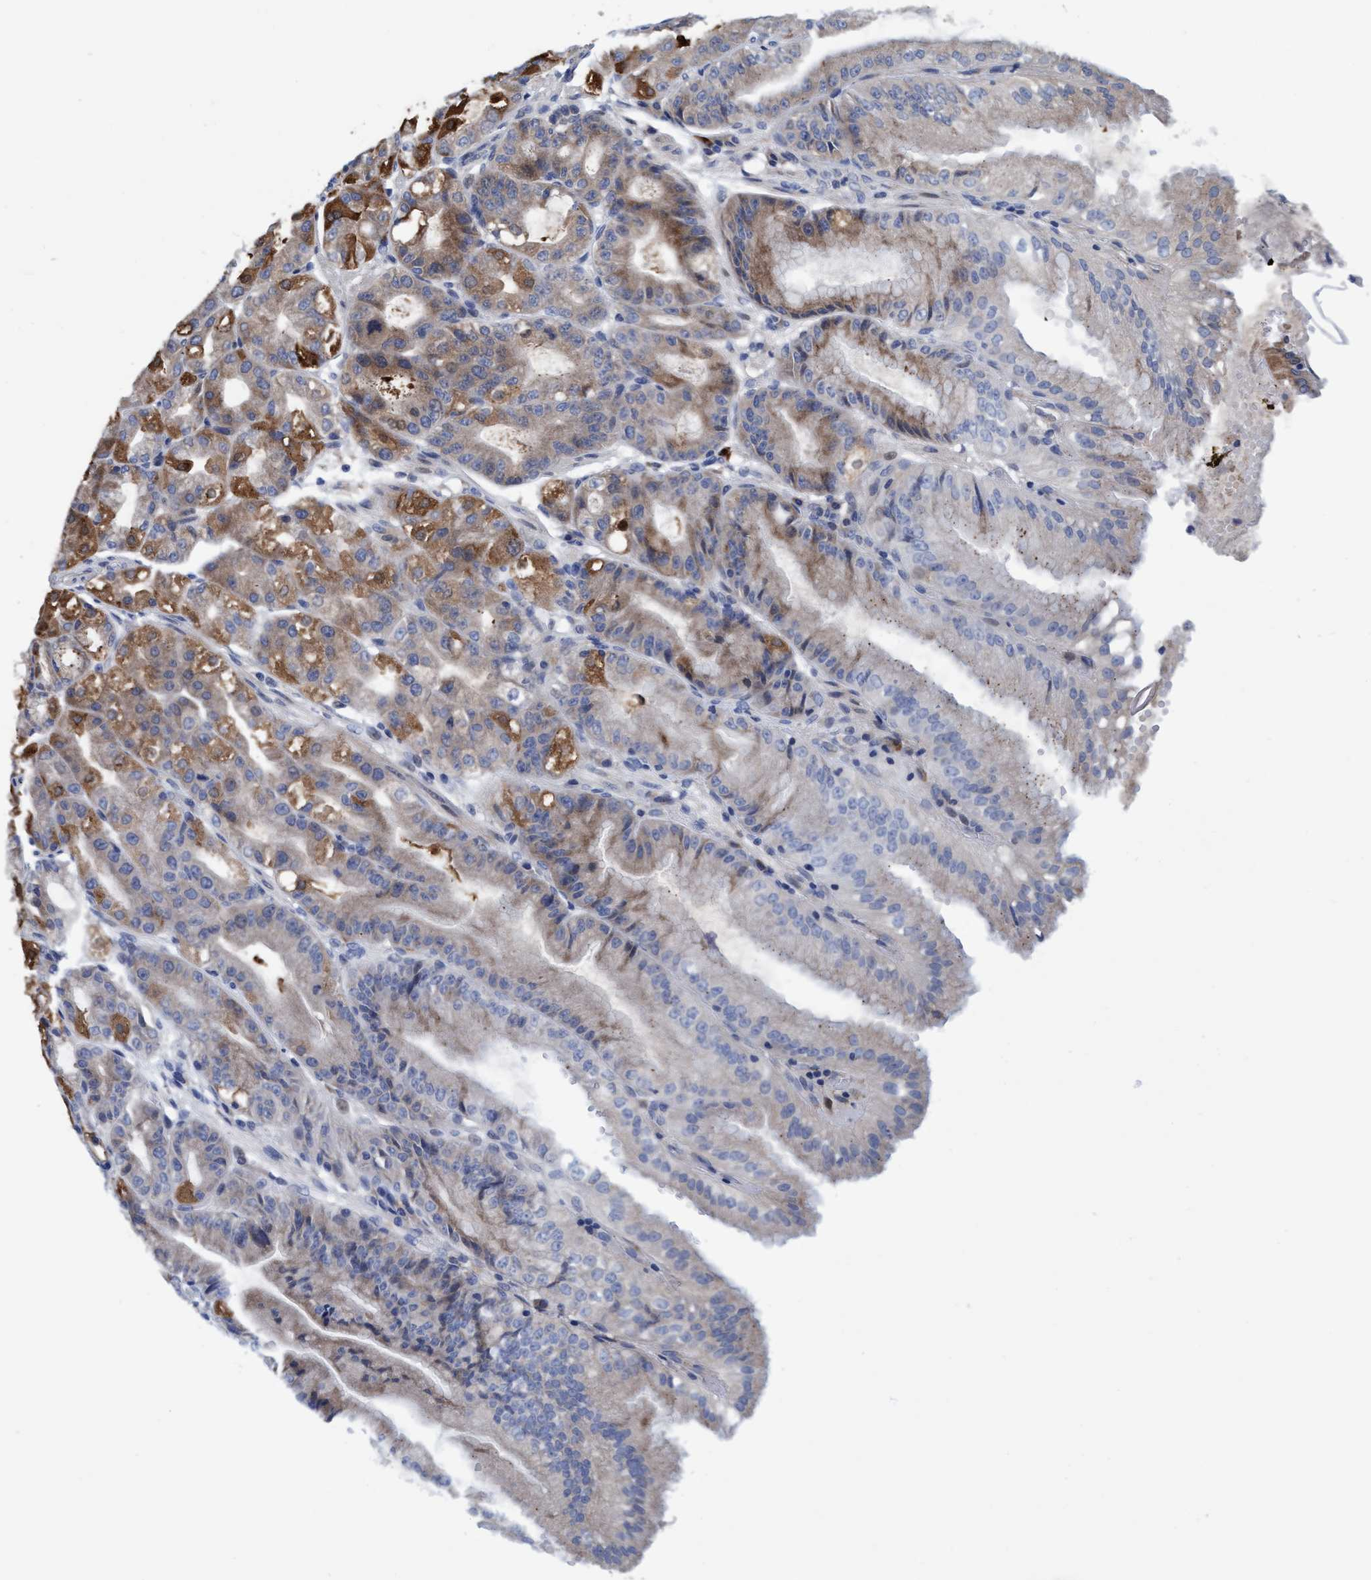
{"staining": {"intensity": "moderate", "quantity": "25%-75%", "location": "cytoplasmic/membranous"}, "tissue": "stomach", "cell_type": "Glandular cells", "image_type": "normal", "snomed": [{"axis": "morphology", "description": "Normal tissue, NOS"}, {"axis": "topography", "description": "Stomach, lower"}], "caption": "DAB (3,3'-diaminobenzidine) immunohistochemical staining of benign human stomach displays moderate cytoplasmic/membranous protein expression in approximately 25%-75% of glandular cells.", "gene": "CALCOCO2", "patient": {"sex": "male", "age": 71}}